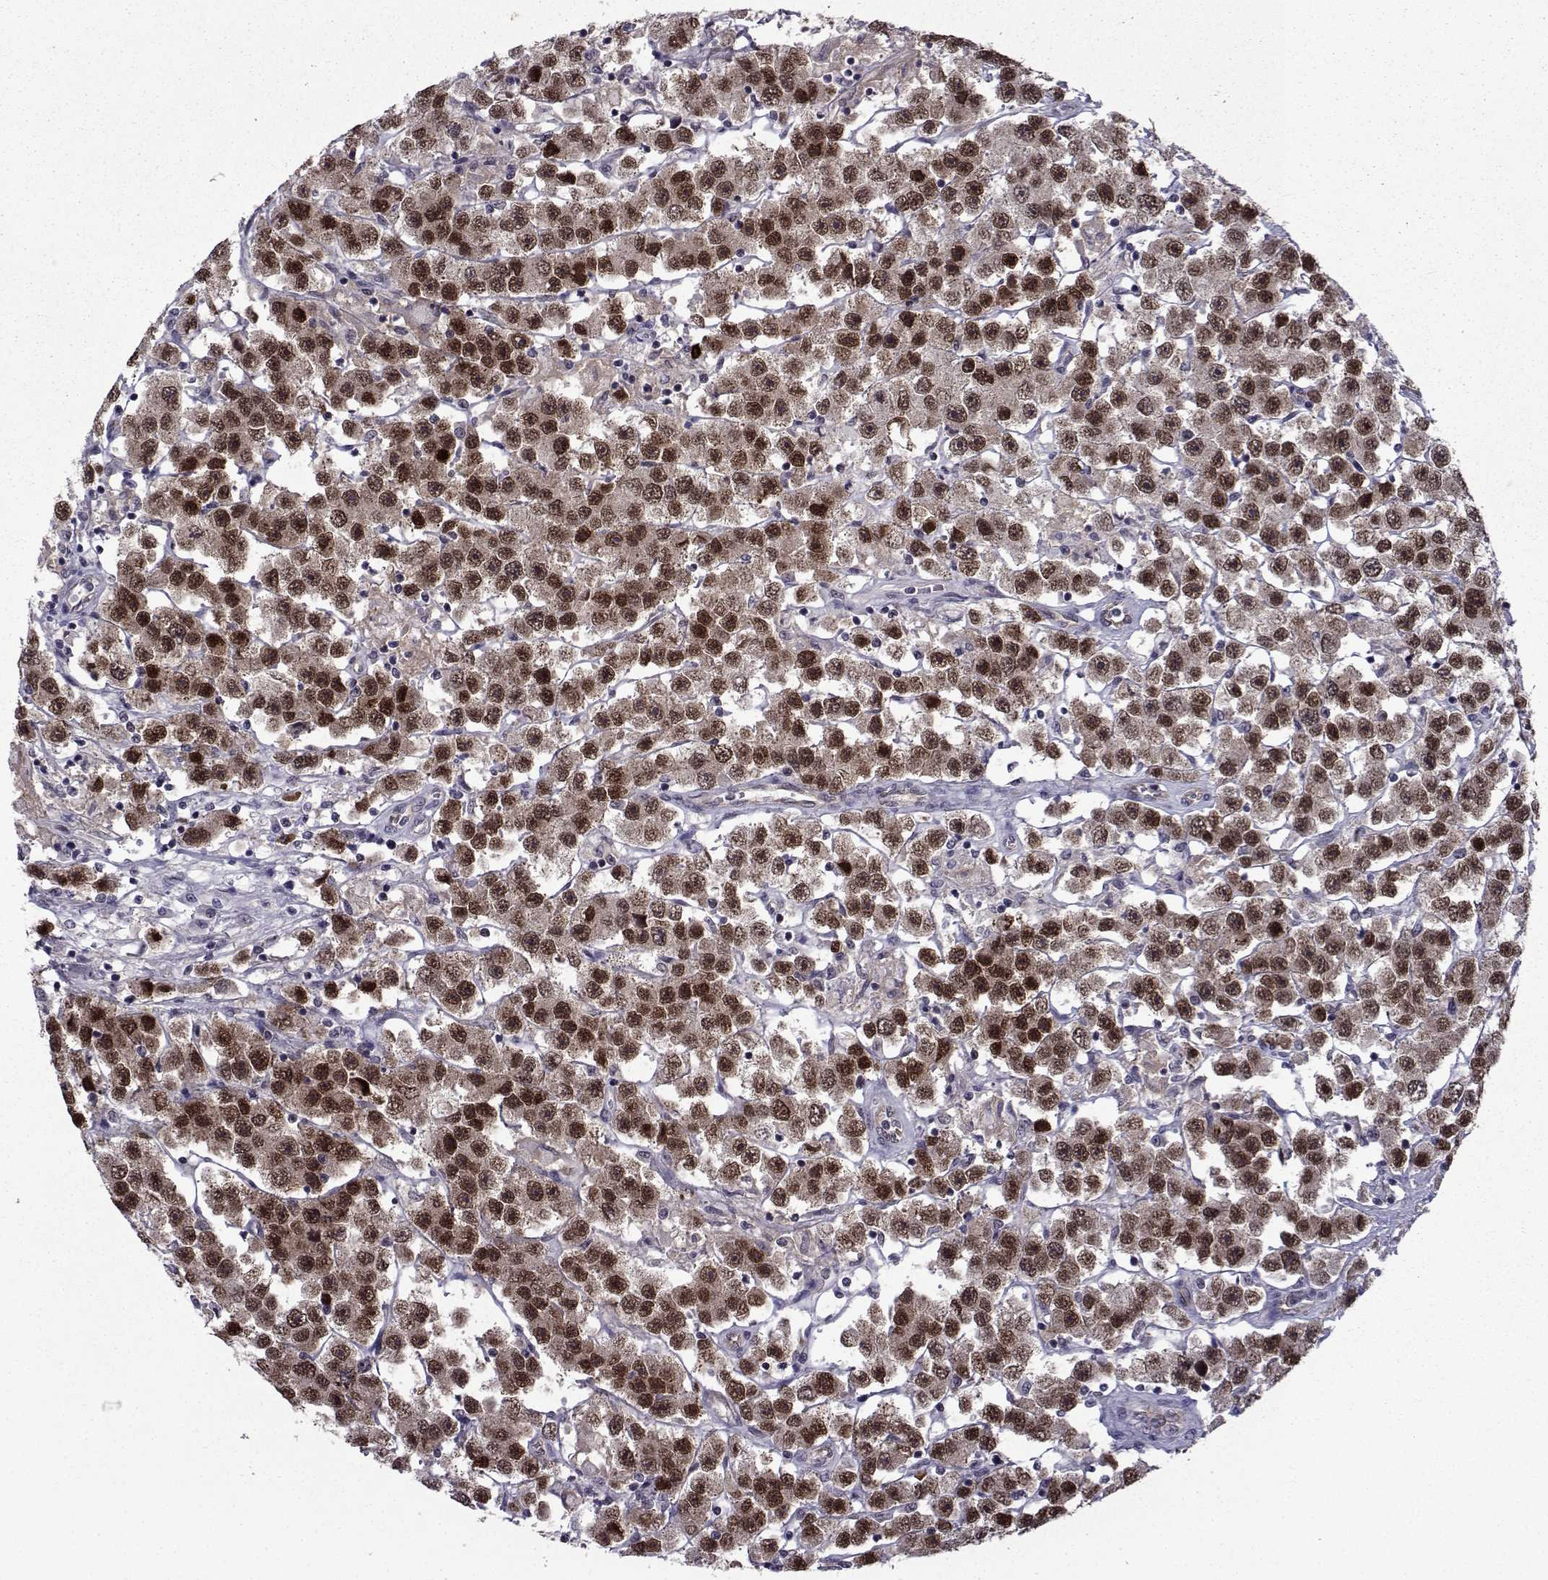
{"staining": {"intensity": "strong", "quantity": ">75%", "location": "nuclear"}, "tissue": "testis cancer", "cell_type": "Tumor cells", "image_type": "cancer", "snomed": [{"axis": "morphology", "description": "Seminoma, NOS"}, {"axis": "topography", "description": "Testis"}], "caption": "An image of human testis seminoma stained for a protein demonstrates strong nuclear brown staining in tumor cells.", "gene": "RBM24", "patient": {"sex": "male", "age": 45}}